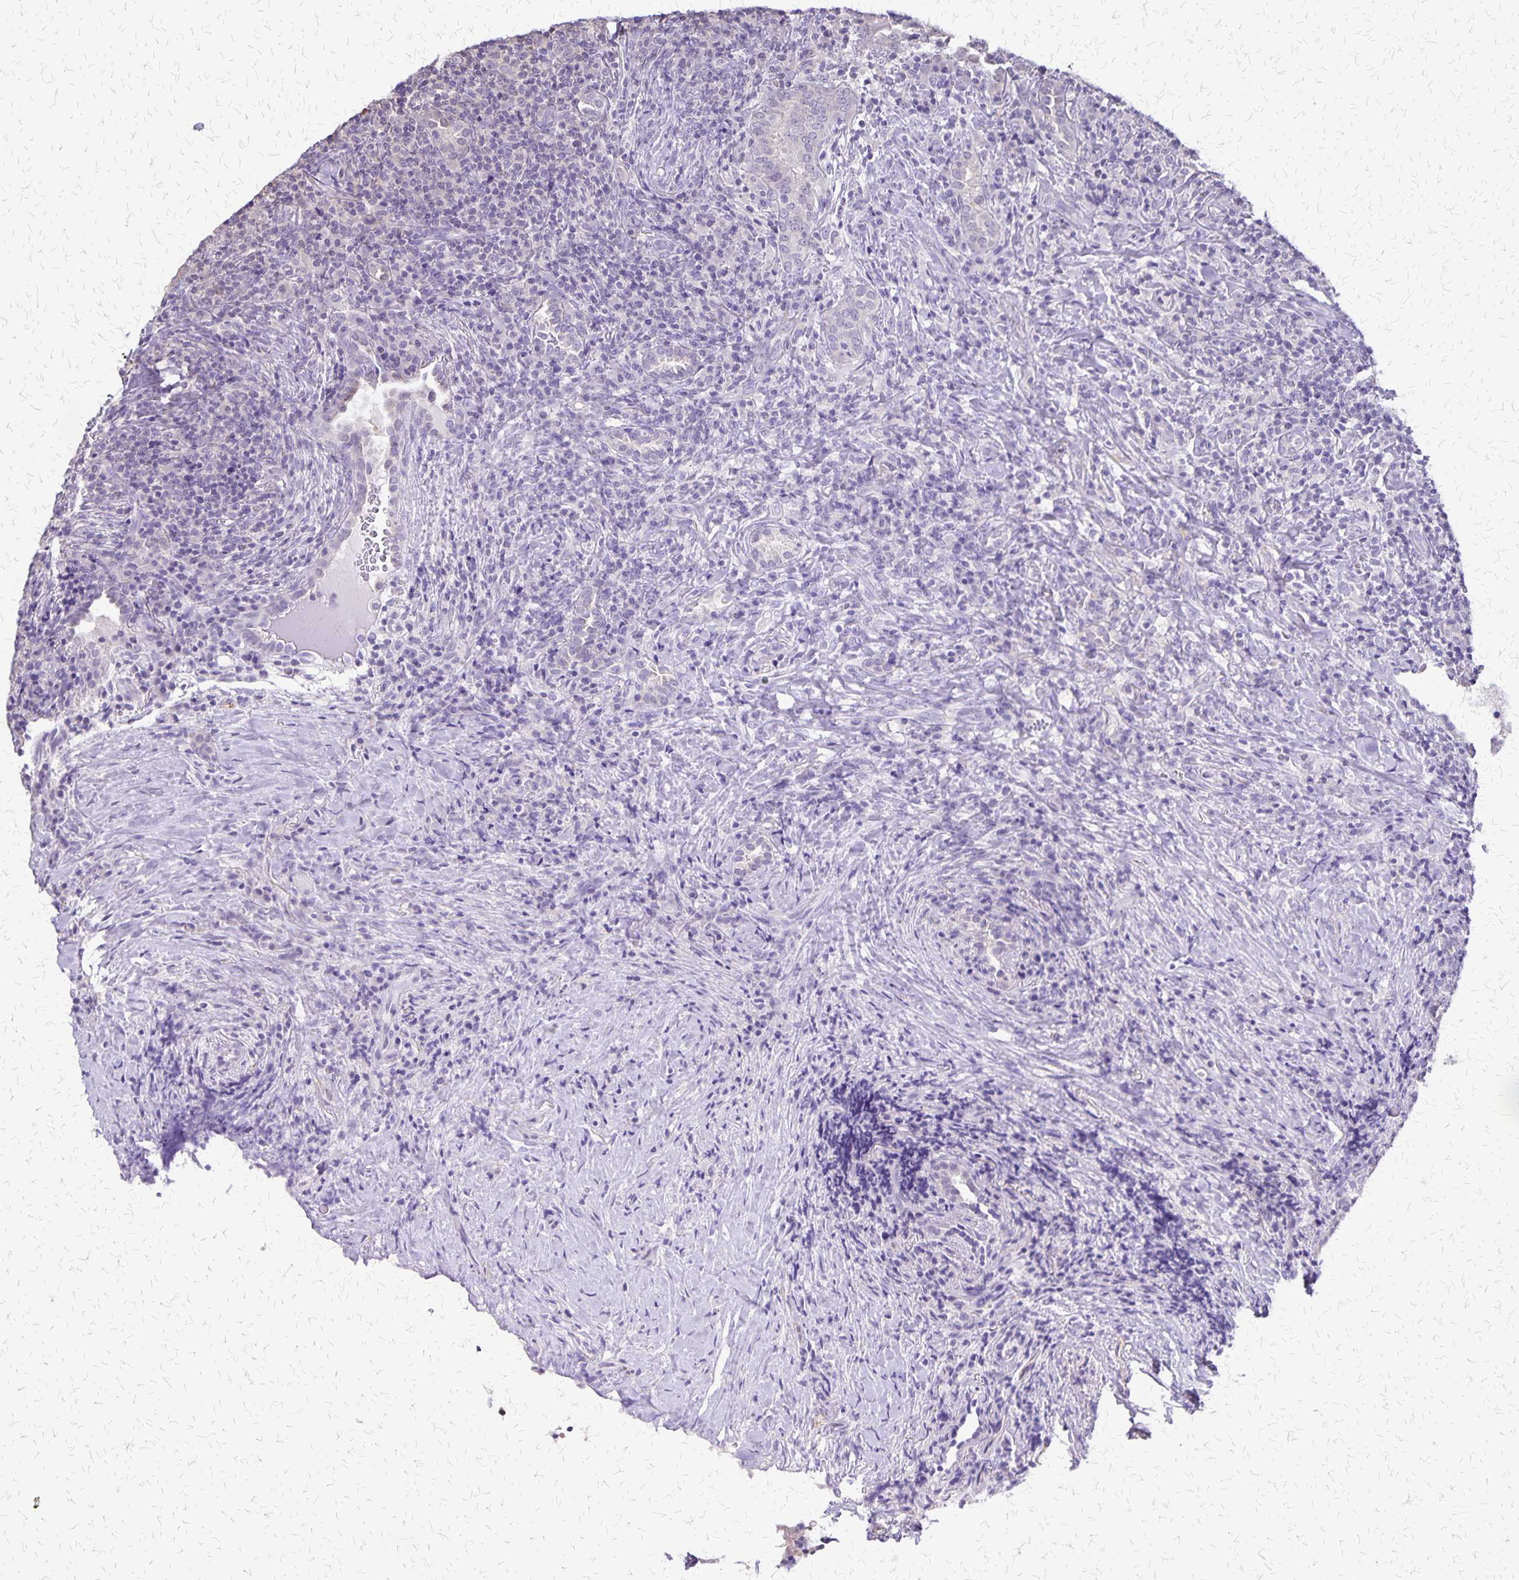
{"staining": {"intensity": "negative", "quantity": "none", "location": "none"}, "tissue": "lymphoma", "cell_type": "Tumor cells", "image_type": "cancer", "snomed": [{"axis": "morphology", "description": "Hodgkin's disease, NOS"}, {"axis": "topography", "description": "Lung"}], "caption": "This is an immunohistochemistry (IHC) histopathology image of Hodgkin's disease. There is no positivity in tumor cells.", "gene": "SI", "patient": {"sex": "male", "age": 17}}